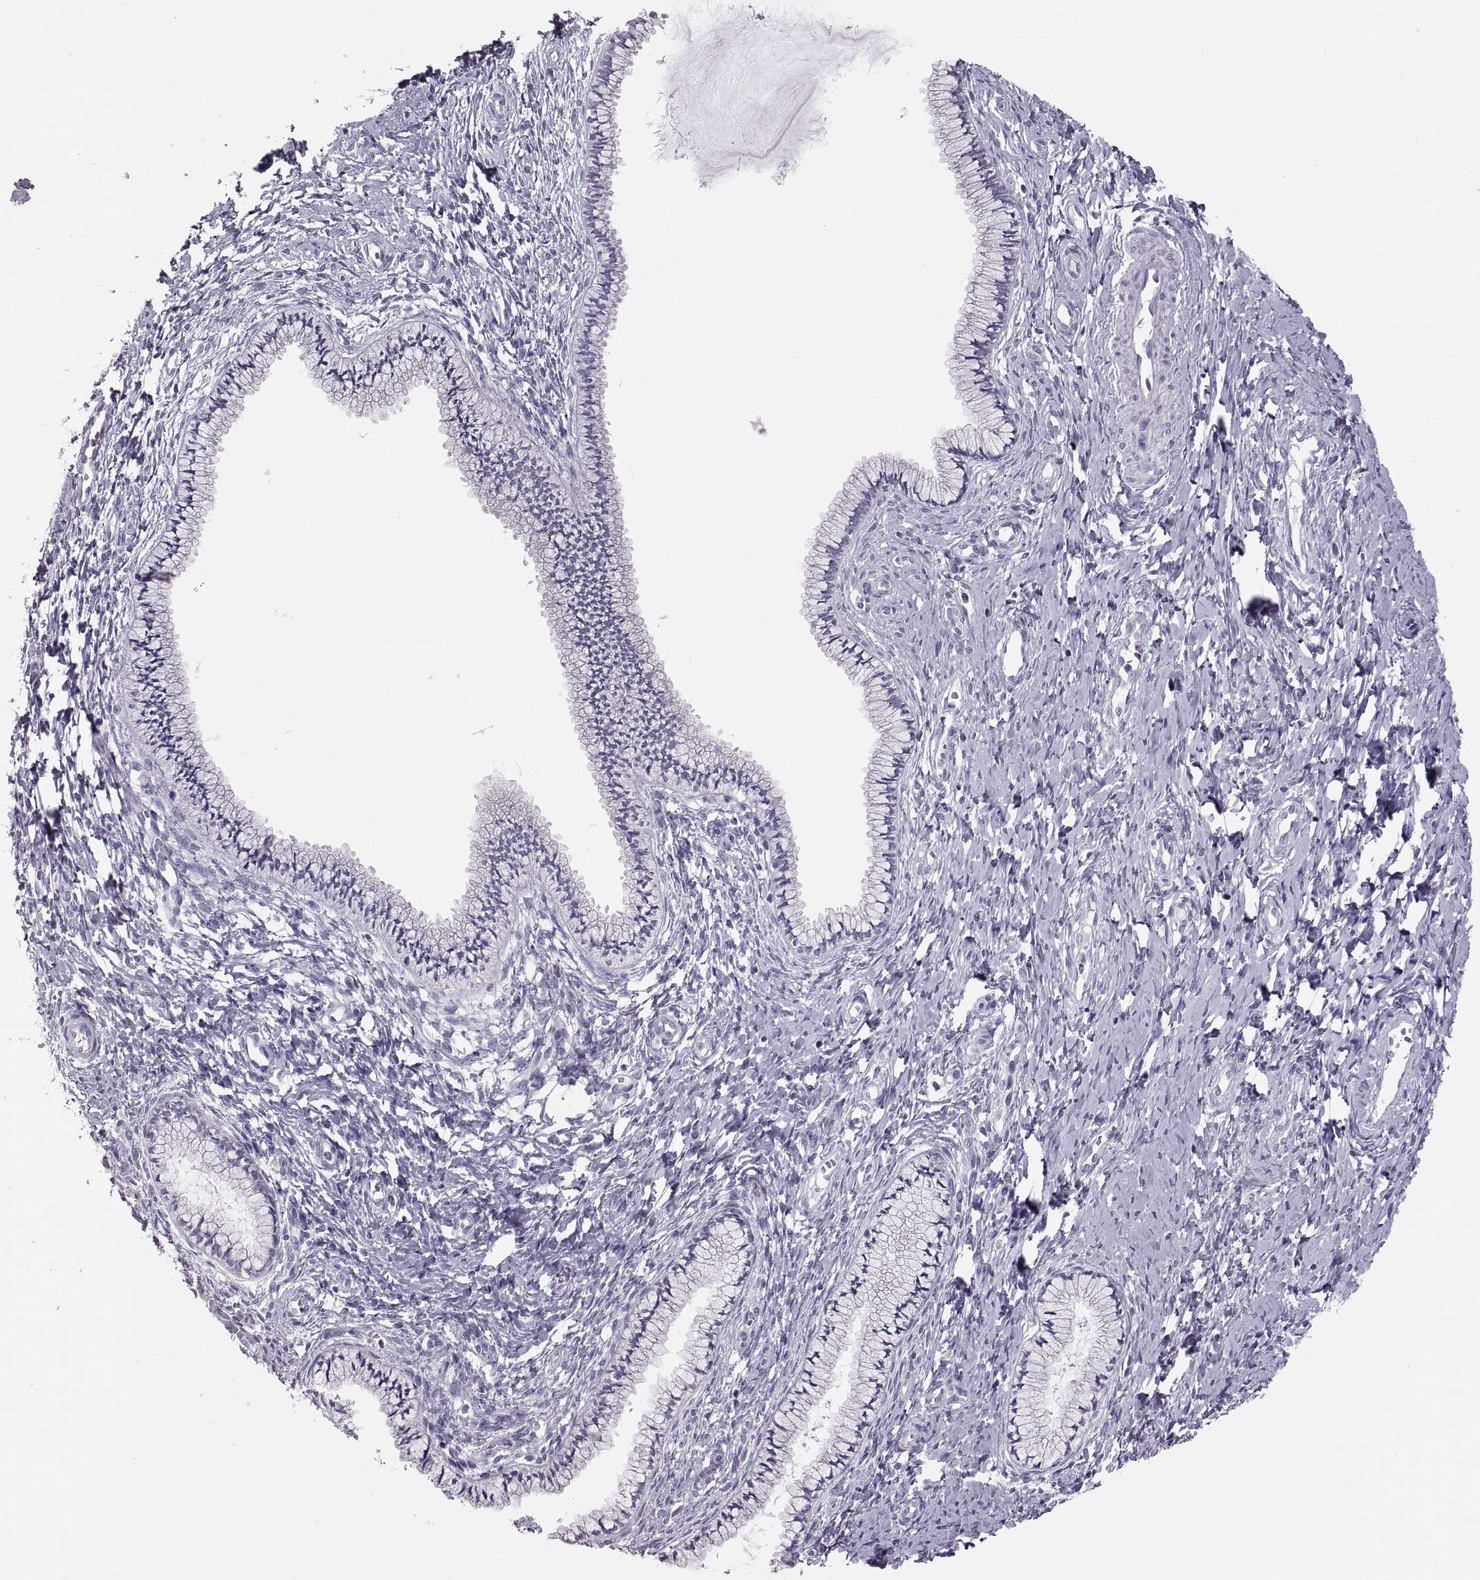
{"staining": {"intensity": "negative", "quantity": "none", "location": "none"}, "tissue": "cervix", "cell_type": "Glandular cells", "image_type": "normal", "snomed": [{"axis": "morphology", "description": "Normal tissue, NOS"}, {"axis": "topography", "description": "Cervix"}], "caption": "This is a micrograph of IHC staining of benign cervix, which shows no expression in glandular cells.", "gene": "WBP2NL", "patient": {"sex": "female", "age": 40}}